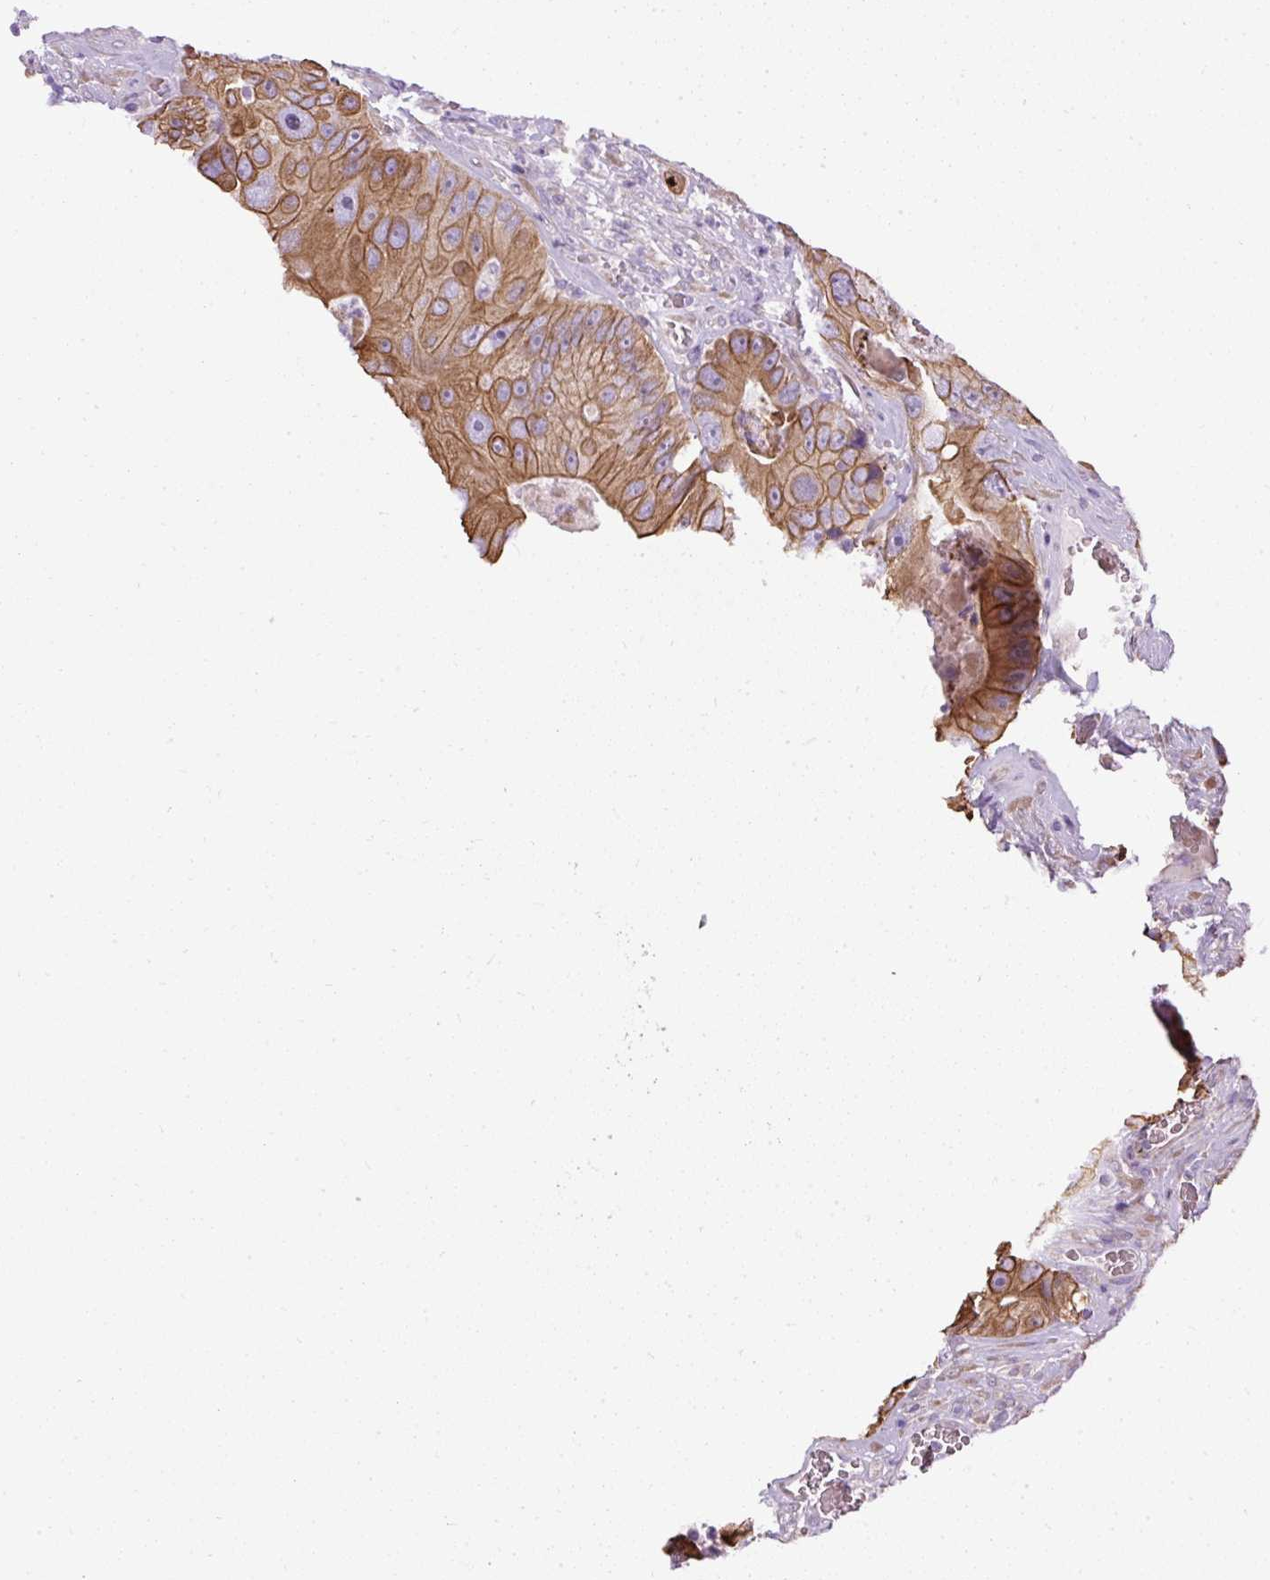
{"staining": {"intensity": "moderate", "quantity": ">75%", "location": "cytoplasmic/membranous"}, "tissue": "colorectal cancer", "cell_type": "Tumor cells", "image_type": "cancer", "snomed": [{"axis": "morphology", "description": "Adenocarcinoma, NOS"}, {"axis": "topography", "description": "Colon"}], "caption": "Moderate cytoplasmic/membranous expression for a protein is identified in approximately >75% of tumor cells of colorectal adenocarcinoma using immunohistochemistry (IHC).", "gene": "FAM149A", "patient": {"sex": "female", "age": 86}}